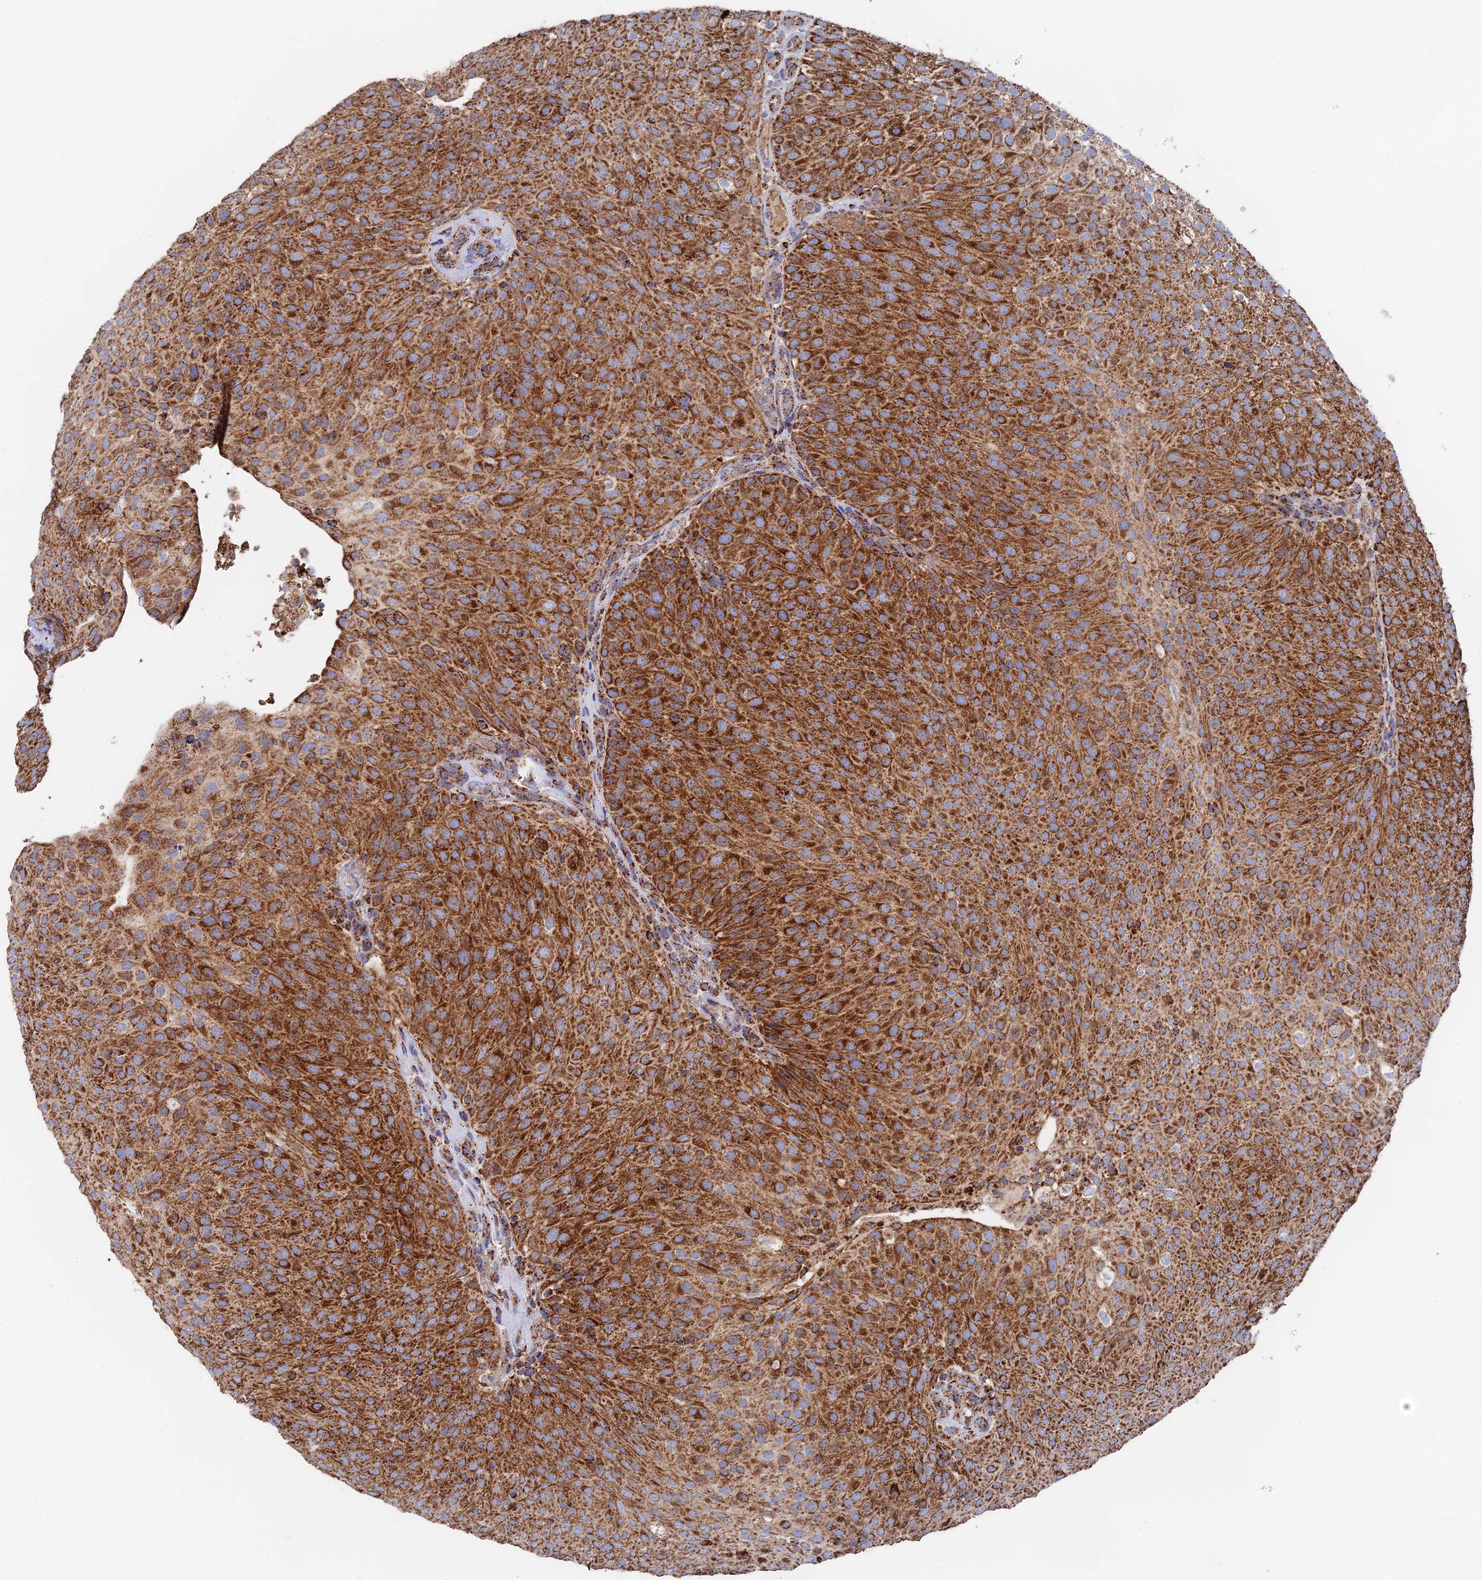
{"staining": {"intensity": "strong", "quantity": ">75%", "location": "cytoplasmic/membranous"}, "tissue": "urothelial cancer", "cell_type": "Tumor cells", "image_type": "cancer", "snomed": [{"axis": "morphology", "description": "Urothelial carcinoma, Low grade"}, {"axis": "topography", "description": "Urinary bladder"}], "caption": "An image of human low-grade urothelial carcinoma stained for a protein exhibits strong cytoplasmic/membranous brown staining in tumor cells. The protein is stained brown, and the nuclei are stained in blue (DAB IHC with brightfield microscopy, high magnification).", "gene": "HAUS8", "patient": {"sex": "male", "age": 78}}